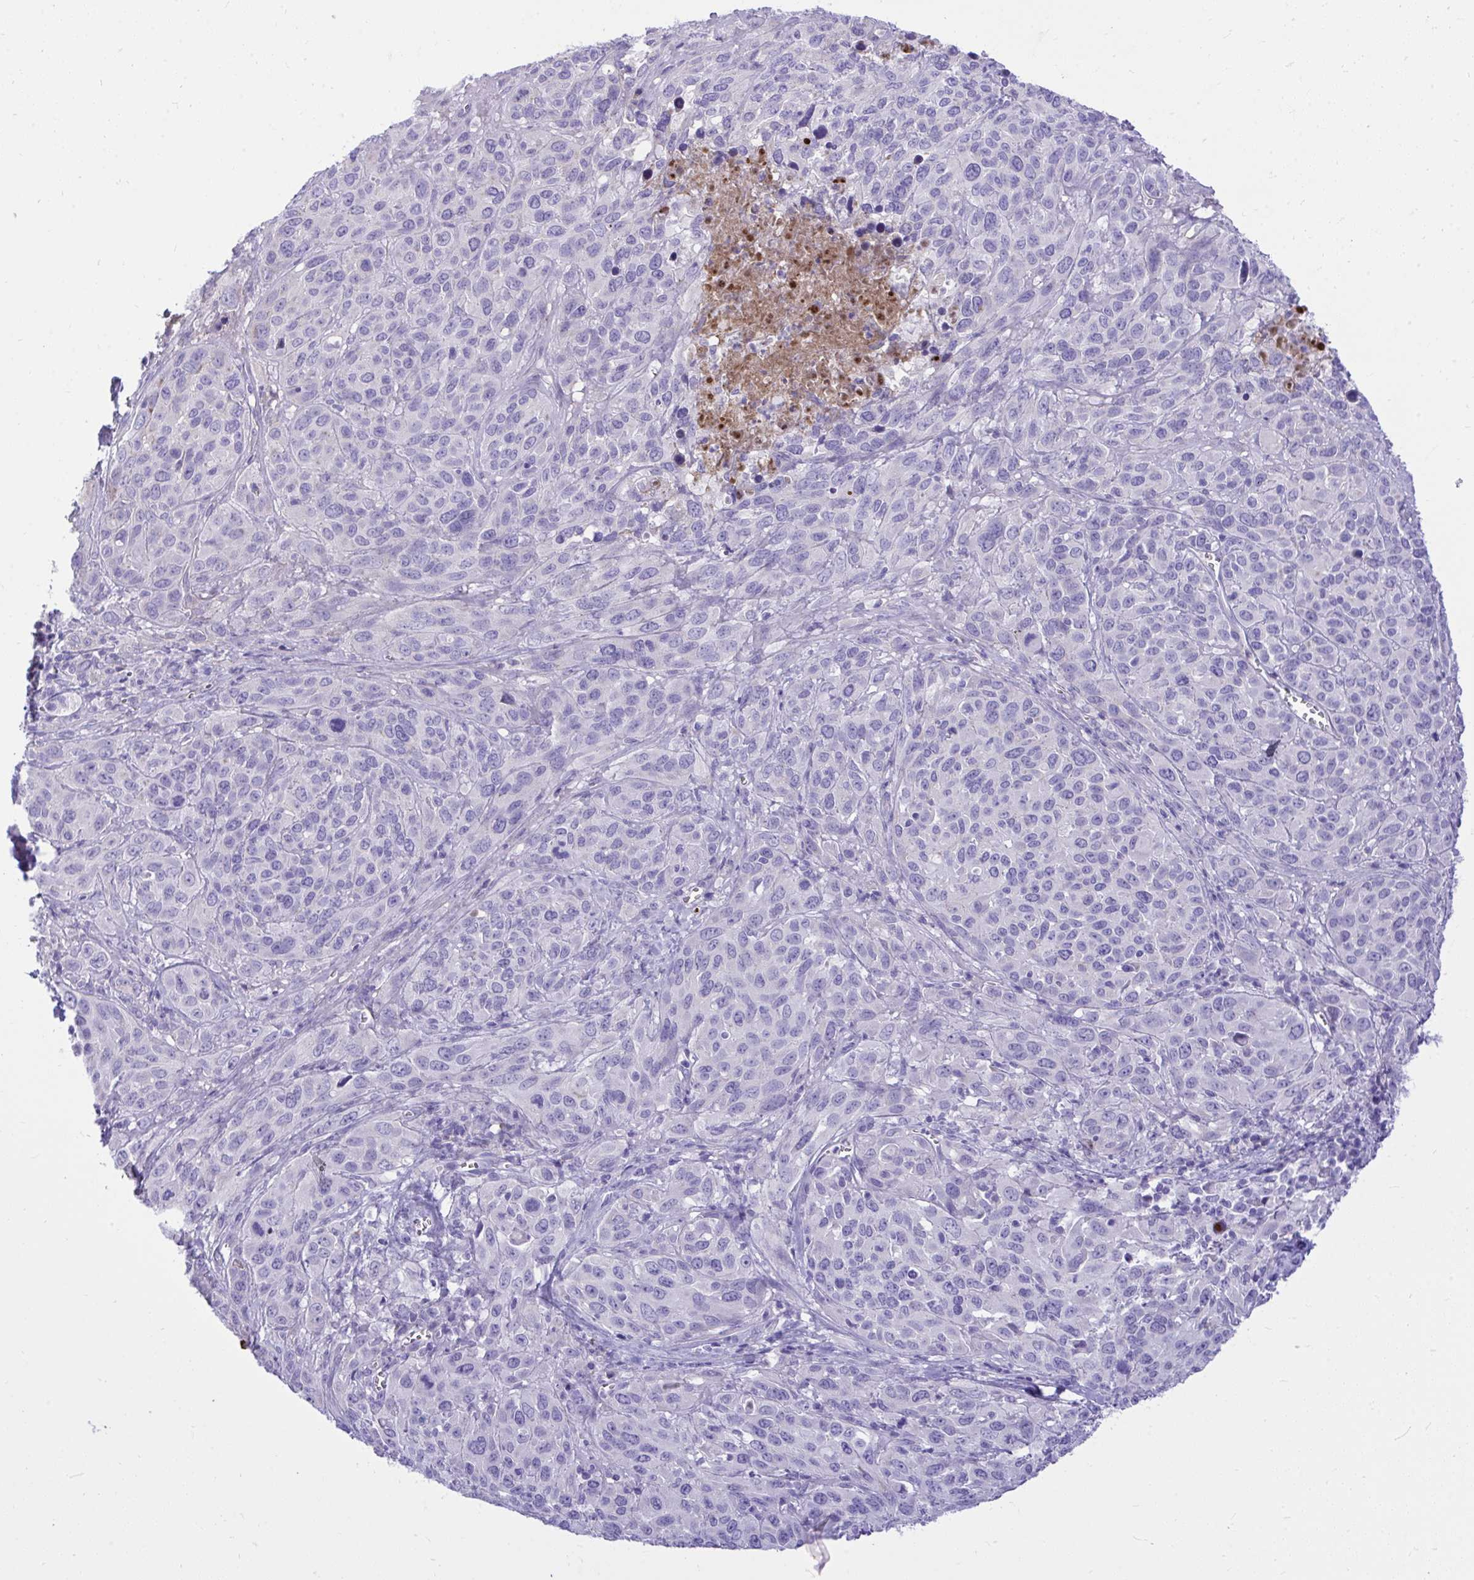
{"staining": {"intensity": "negative", "quantity": "none", "location": "none"}, "tissue": "cervical cancer", "cell_type": "Tumor cells", "image_type": "cancer", "snomed": [{"axis": "morphology", "description": "Normal tissue, NOS"}, {"axis": "morphology", "description": "Squamous cell carcinoma, NOS"}, {"axis": "topography", "description": "Cervix"}], "caption": "Tumor cells are negative for brown protein staining in cervical cancer (squamous cell carcinoma).", "gene": "HRG", "patient": {"sex": "female", "age": 51}}